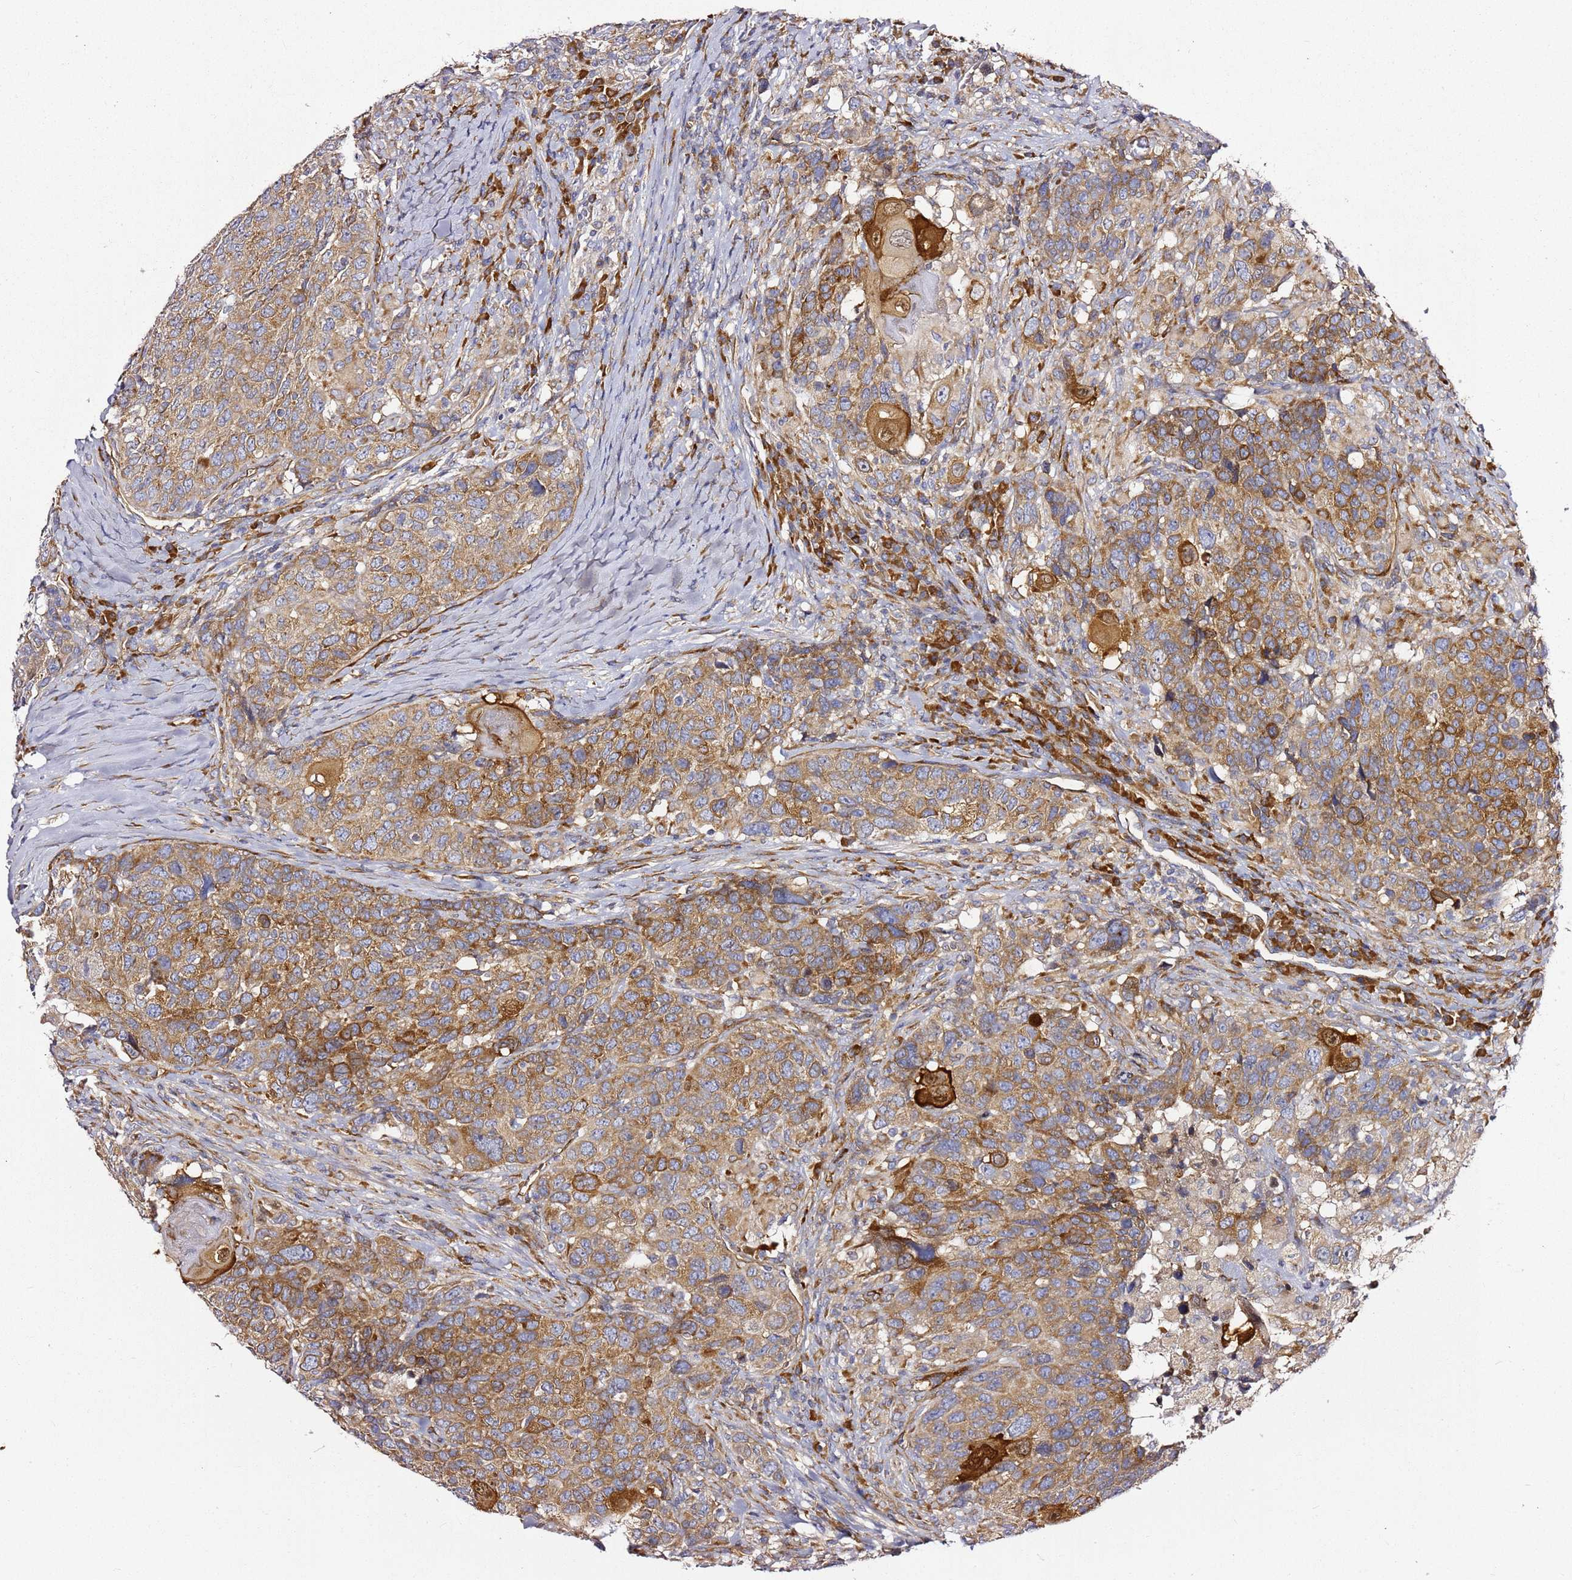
{"staining": {"intensity": "strong", "quantity": ">75%", "location": "cytoplasmic/membranous"}, "tissue": "head and neck cancer", "cell_type": "Tumor cells", "image_type": "cancer", "snomed": [{"axis": "morphology", "description": "Squamous cell carcinoma, NOS"}, {"axis": "topography", "description": "Head-Neck"}], "caption": "Immunohistochemistry (IHC) of head and neck squamous cell carcinoma reveals high levels of strong cytoplasmic/membranous staining in approximately >75% of tumor cells. (brown staining indicates protein expression, while blue staining denotes nuclei).", "gene": "KIF7", "patient": {"sex": "male", "age": 66}}